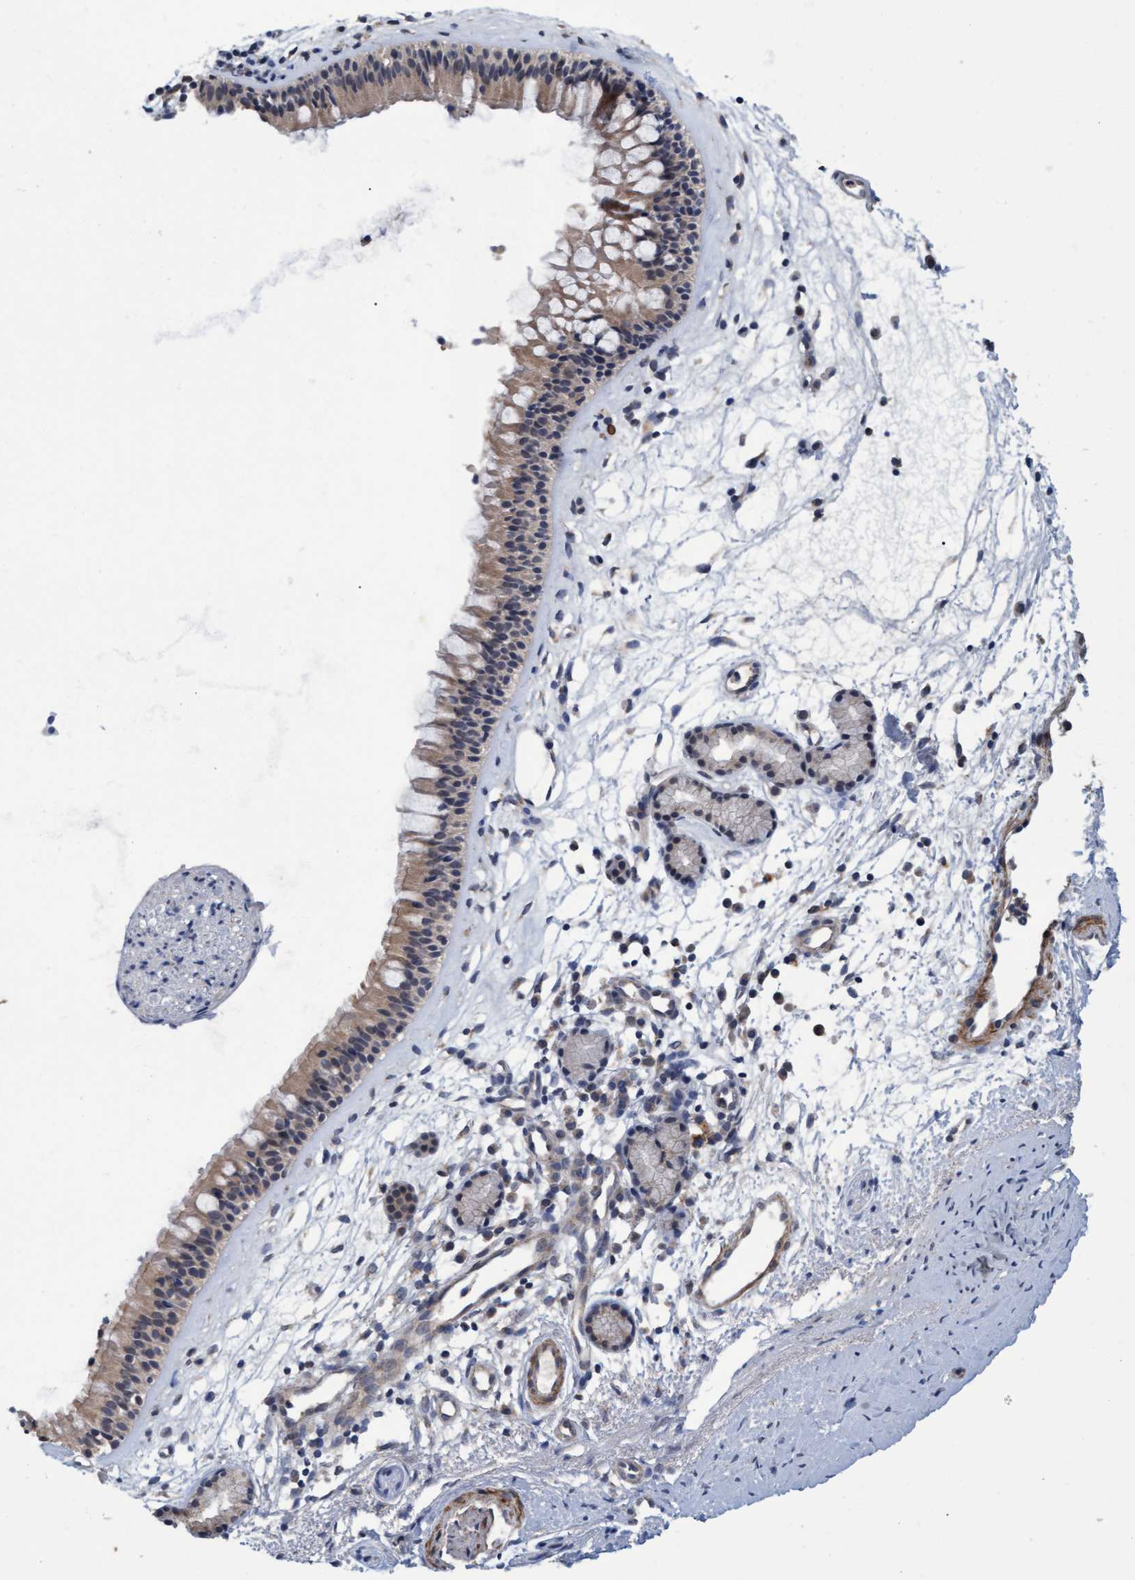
{"staining": {"intensity": "moderate", "quantity": "25%-75%", "location": "cytoplasmic/membranous"}, "tissue": "nasopharynx", "cell_type": "Respiratory epithelial cells", "image_type": "normal", "snomed": [{"axis": "morphology", "description": "Normal tissue, NOS"}, {"axis": "topography", "description": "Nasopharynx"}], "caption": "Brown immunohistochemical staining in benign nasopharynx demonstrates moderate cytoplasmic/membranous expression in approximately 25%-75% of respiratory epithelial cells.", "gene": "NAA15", "patient": {"sex": "female", "age": 42}}